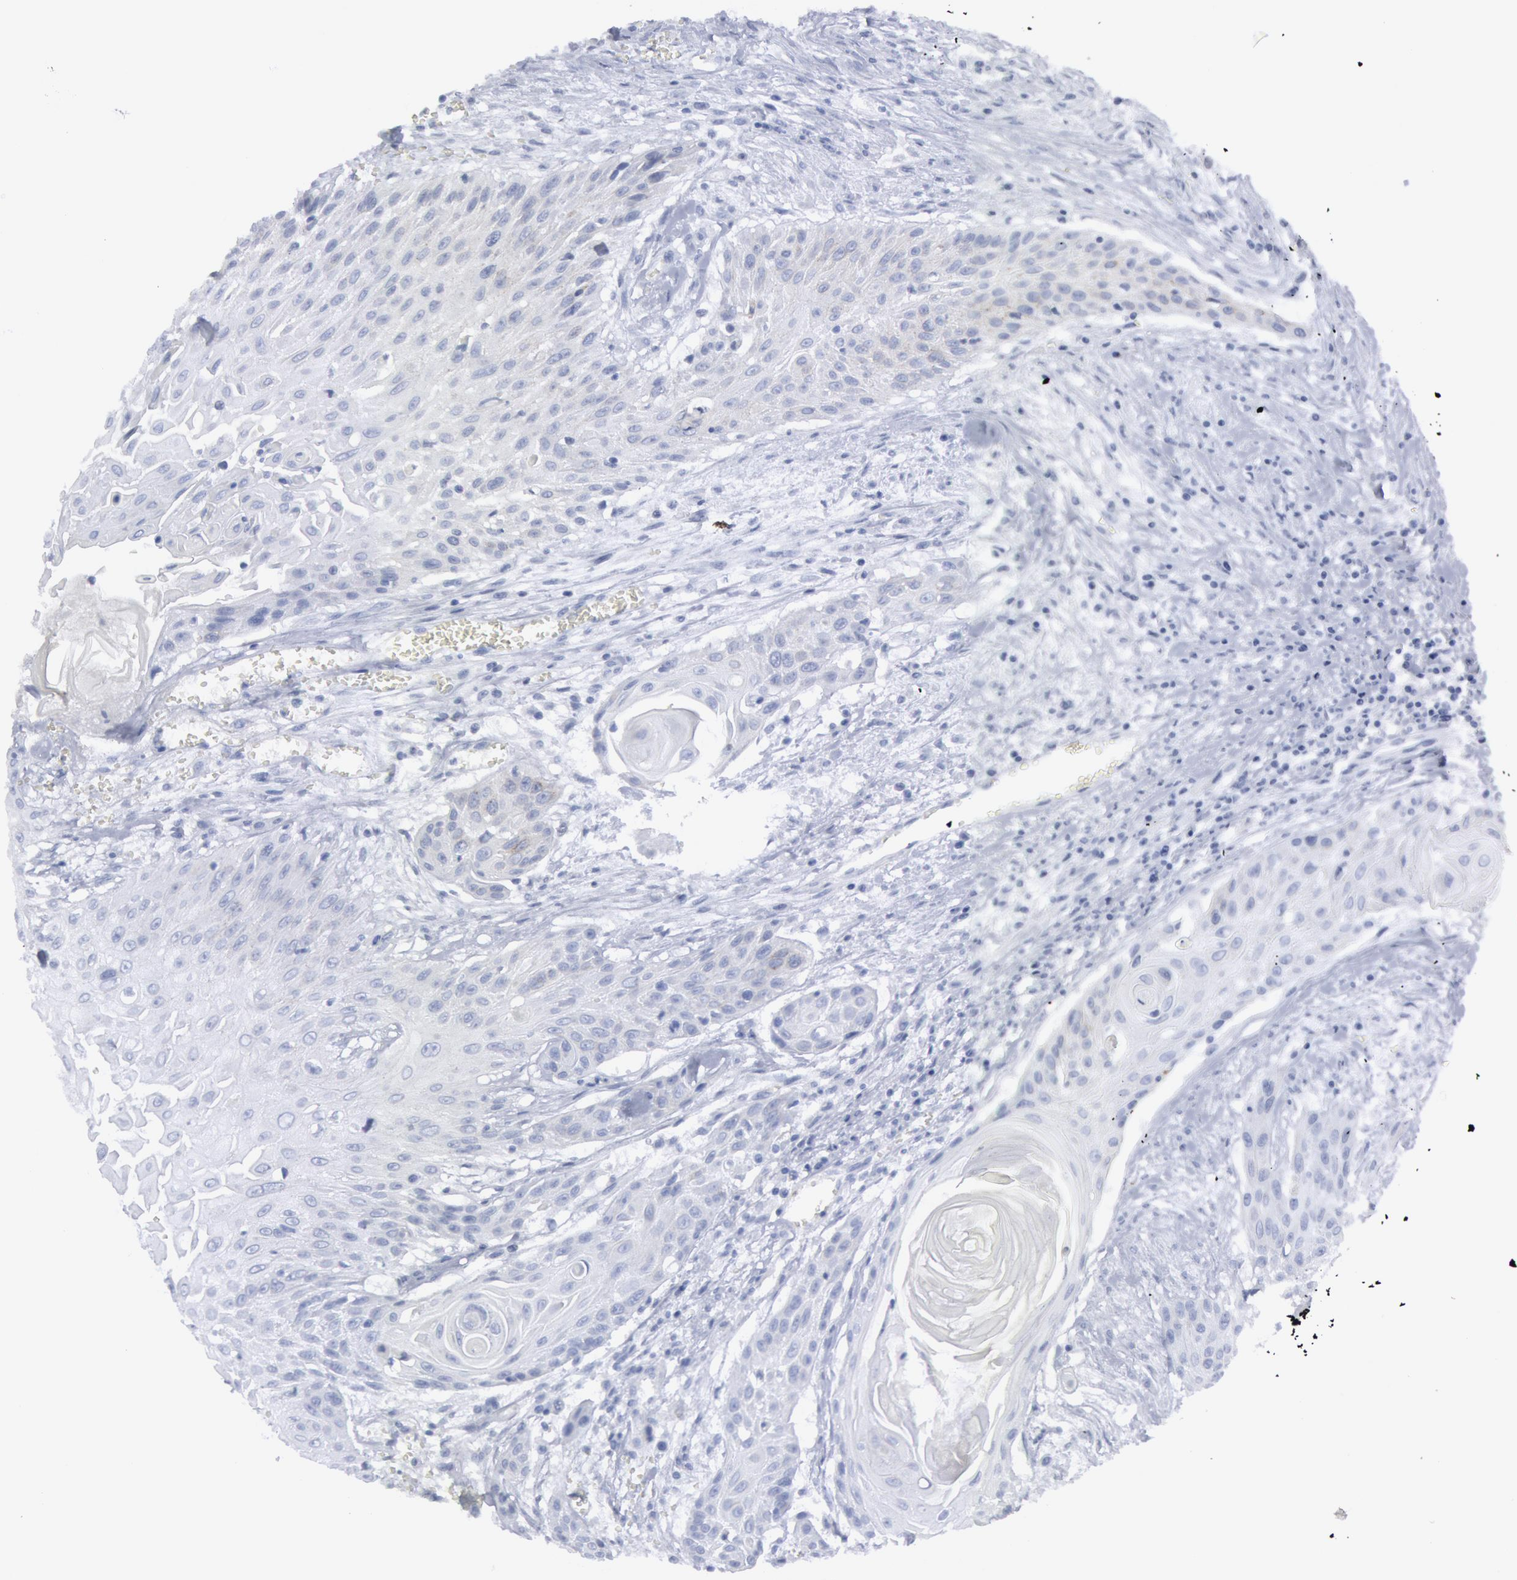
{"staining": {"intensity": "weak", "quantity": "<25%", "location": "cytoplasmic/membranous"}, "tissue": "head and neck cancer", "cell_type": "Tumor cells", "image_type": "cancer", "snomed": [{"axis": "morphology", "description": "Squamous cell carcinoma, NOS"}, {"axis": "morphology", "description": "Squamous cell carcinoma, metastatic, NOS"}, {"axis": "topography", "description": "Lymph node"}, {"axis": "topography", "description": "Salivary gland"}, {"axis": "topography", "description": "Head-Neck"}], "caption": "IHC image of human head and neck cancer (squamous cell carcinoma) stained for a protein (brown), which shows no positivity in tumor cells.", "gene": "DMC1", "patient": {"sex": "female", "age": 74}}